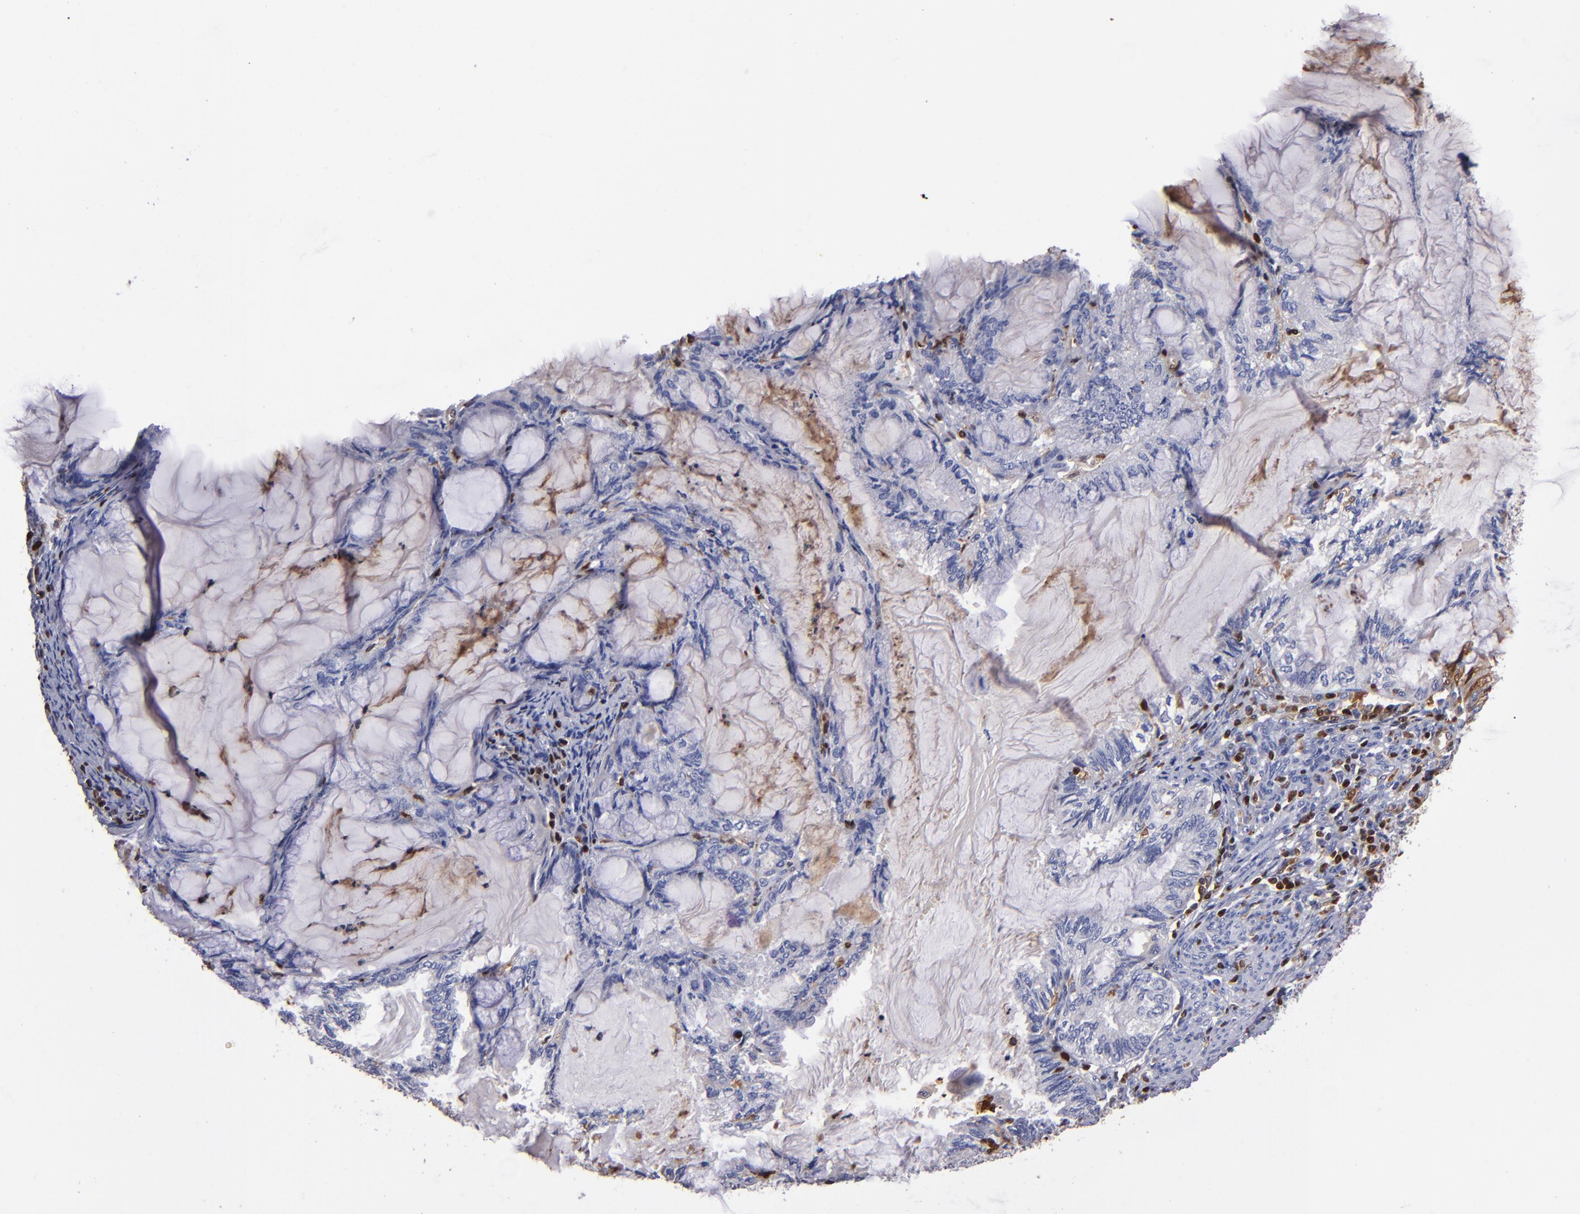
{"staining": {"intensity": "weak", "quantity": "<25%", "location": "cytoplasmic/membranous,nuclear"}, "tissue": "endometrial cancer", "cell_type": "Tumor cells", "image_type": "cancer", "snomed": [{"axis": "morphology", "description": "Adenocarcinoma, NOS"}, {"axis": "topography", "description": "Endometrium"}], "caption": "A histopathology image of human endometrial cancer is negative for staining in tumor cells.", "gene": "S100A4", "patient": {"sex": "female", "age": 86}}